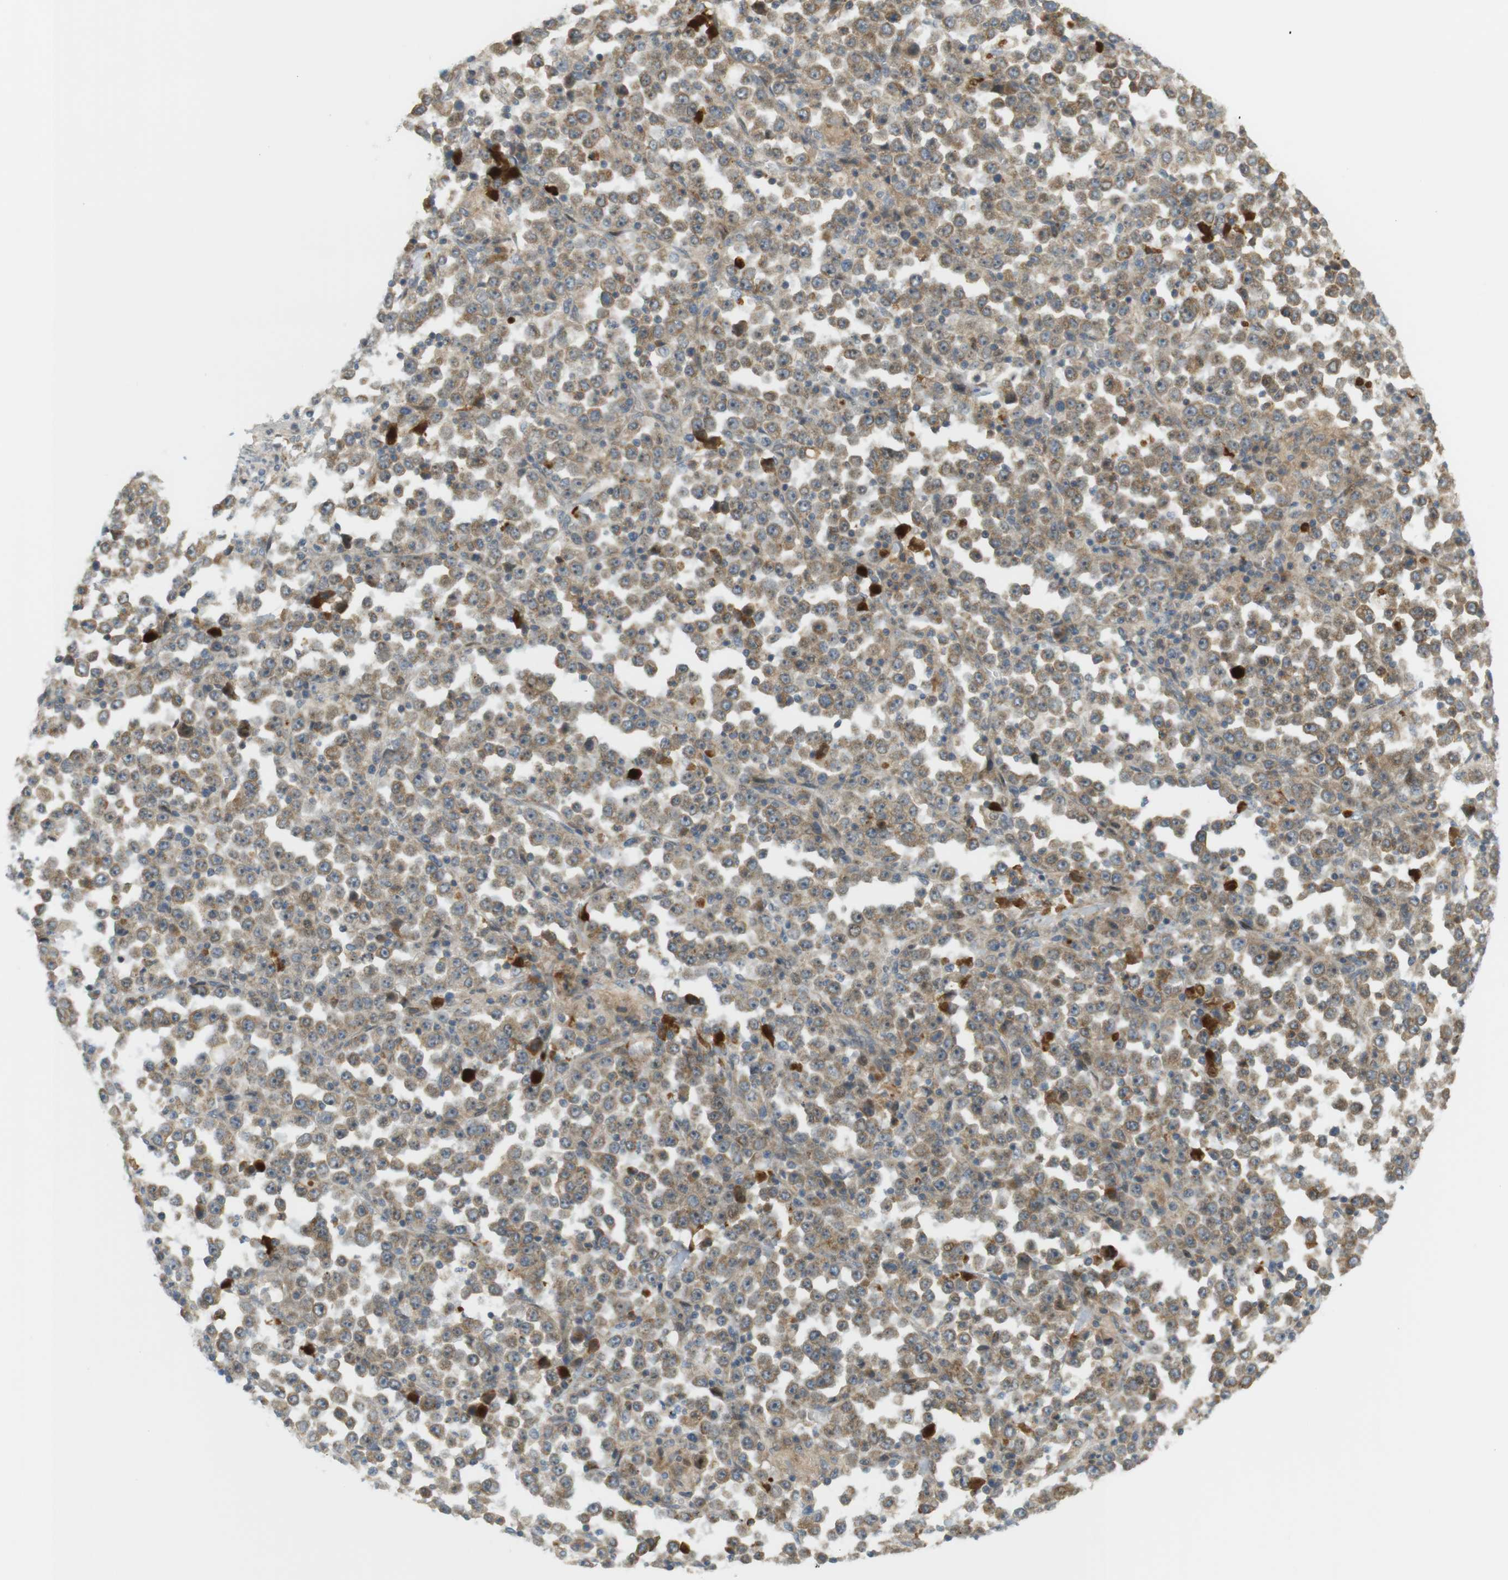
{"staining": {"intensity": "moderate", "quantity": ">75%", "location": "cytoplasmic/membranous"}, "tissue": "stomach cancer", "cell_type": "Tumor cells", "image_type": "cancer", "snomed": [{"axis": "morphology", "description": "Normal tissue, NOS"}, {"axis": "morphology", "description": "Adenocarcinoma, NOS"}, {"axis": "topography", "description": "Stomach, upper"}, {"axis": "topography", "description": "Stomach"}], "caption": "The photomicrograph reveals immunohistochemical staining of adenocarcinoma (stomach). There is moderate cytoplasmic/membranous positivity is identified in about >75% of tumor cells.", "gene": "CLRN3", "patient": {"sex": "male", "age": 59}}